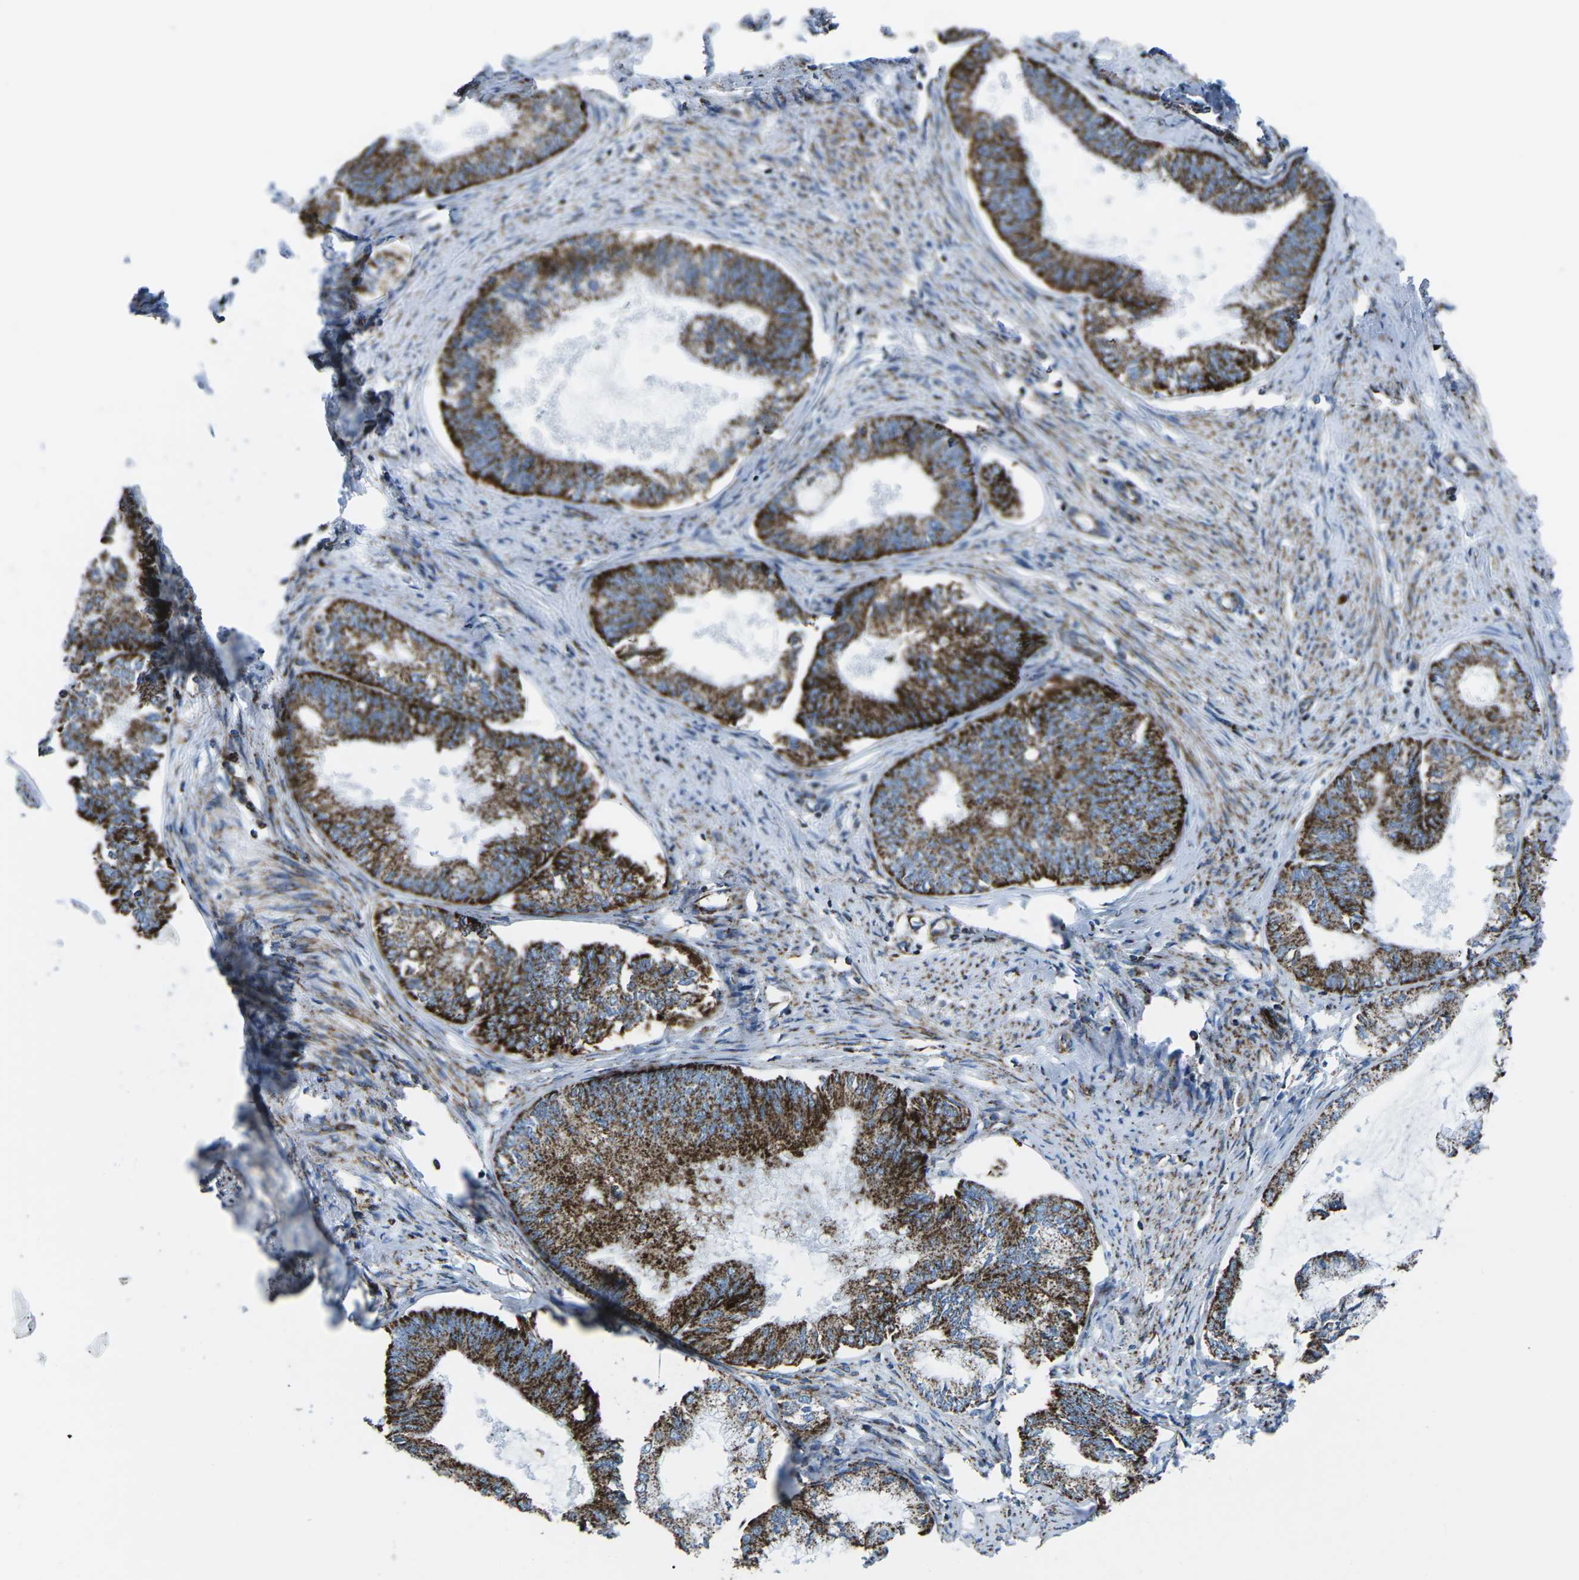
{"staining": {"intensity": "strong", "quantity": ">75%", "location": "cytoplasmic/membranous"}, "tissue": "endometrial cancer", "cell_type": "Tumor cells", "image_type": "cancer", "snomed": [{"axis": "morphology", "description": "Adenocarcinoma, NOS"}, {"axis": "topography", "description": "Endometrium"}], "caption": "This image exhibits immunohistochemistry staining of human endometrial cancer (adenocarcinoma), with high strong cytoplasmic/membranous positivity in approximately >75% of tumor cells.", "gene": "MT-CO2", "patient": {"sex": "female", "age": 86}}